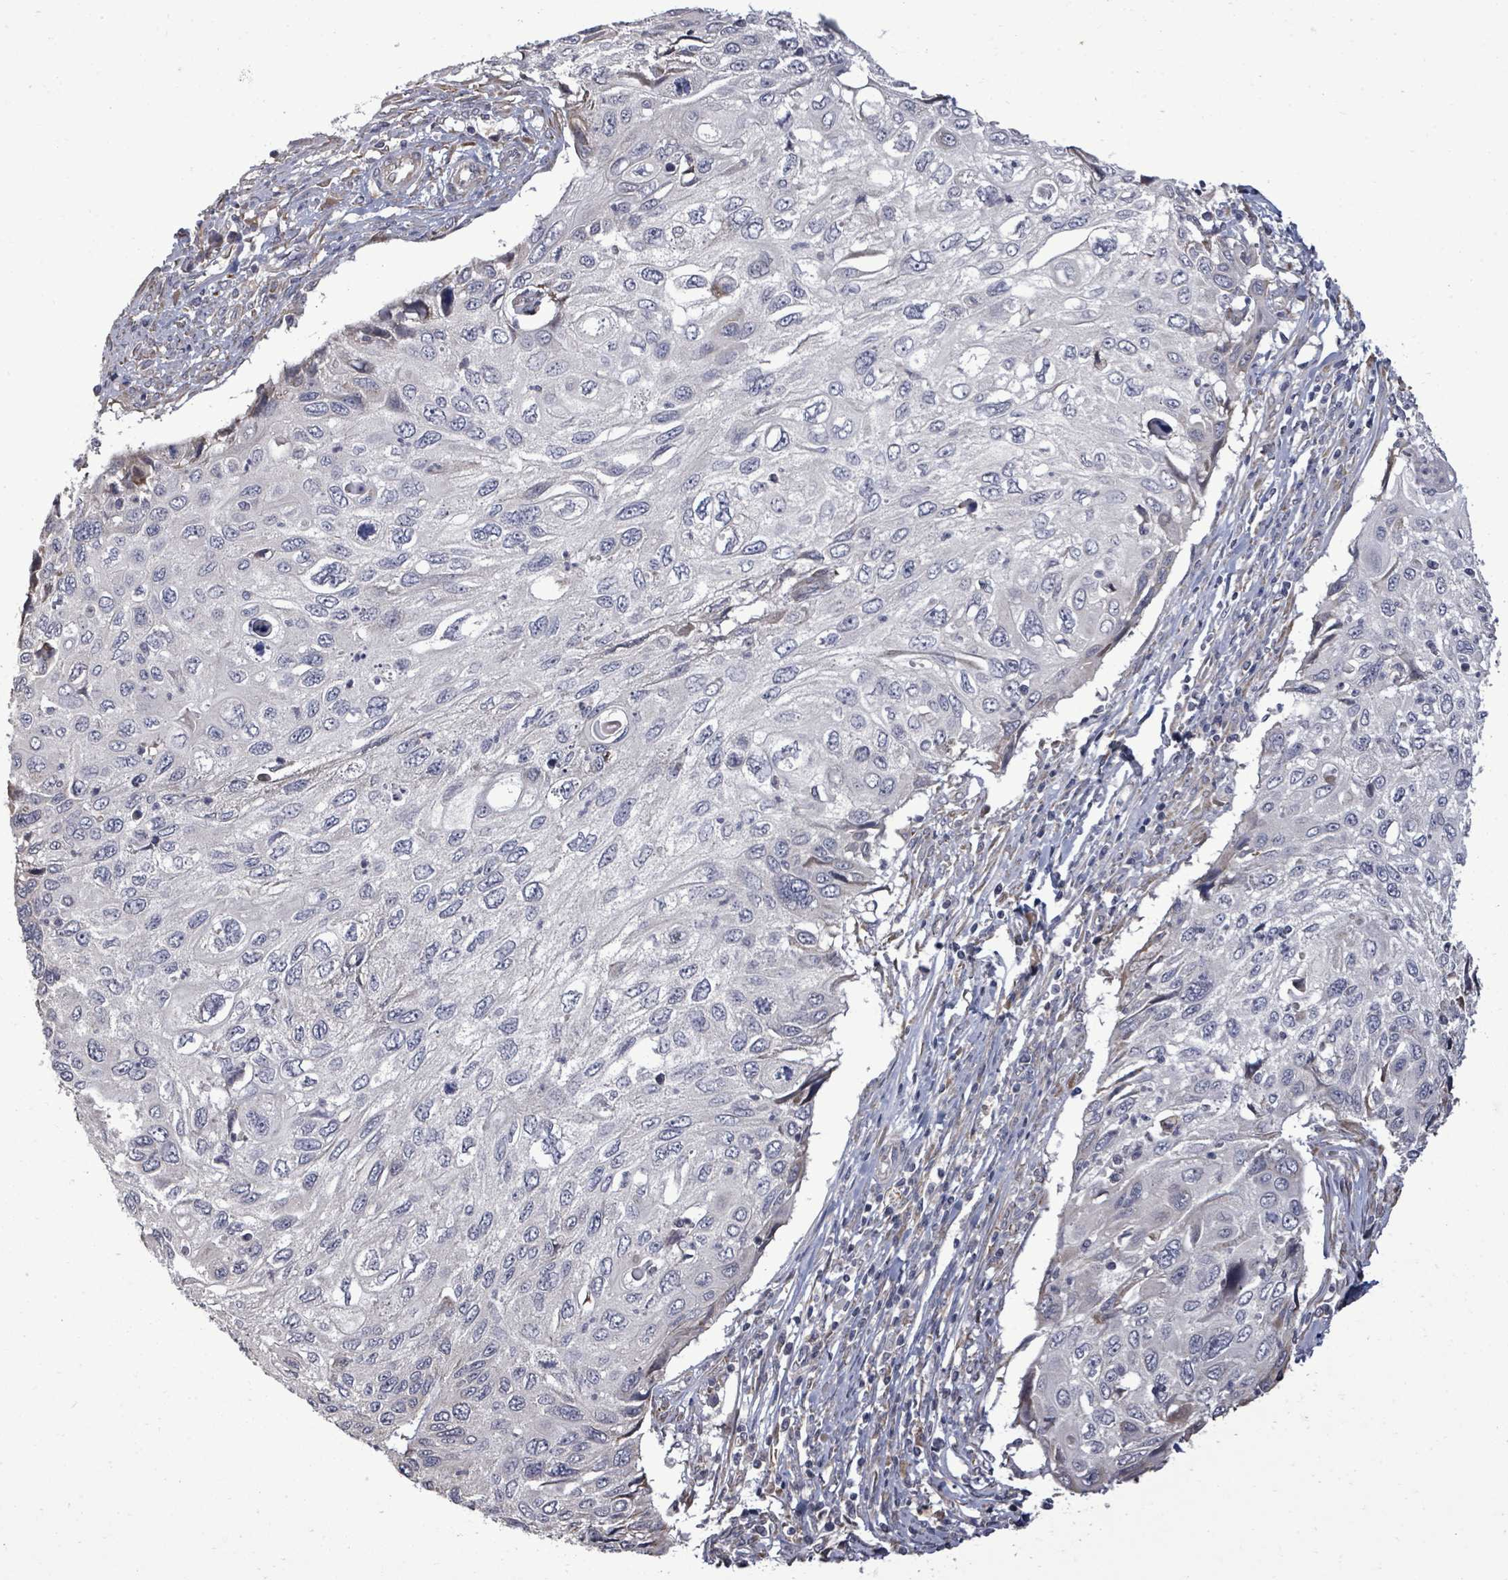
{"staining": {"intensity": "negative", "quantity": "none", "location": "none"}, "tissue": "cervical cancer", "cell_type": "Tumor cells", "image_type": "cancer", "snomed": [{"axis": "morphology", "description": "Squamous cell carcinoma, NOS"}, {"axis": "topography", "description": "Cervix"}], "caption": "Histopathology image shows no significant protein expression in tumor cells of cervical squamous cell carcinoma. (DAB immunohistochemistry visualized using brightfield microscopy, high magnification).", "gene": "POMGNT2", "patient": {"sex": "female", "age": 70}}